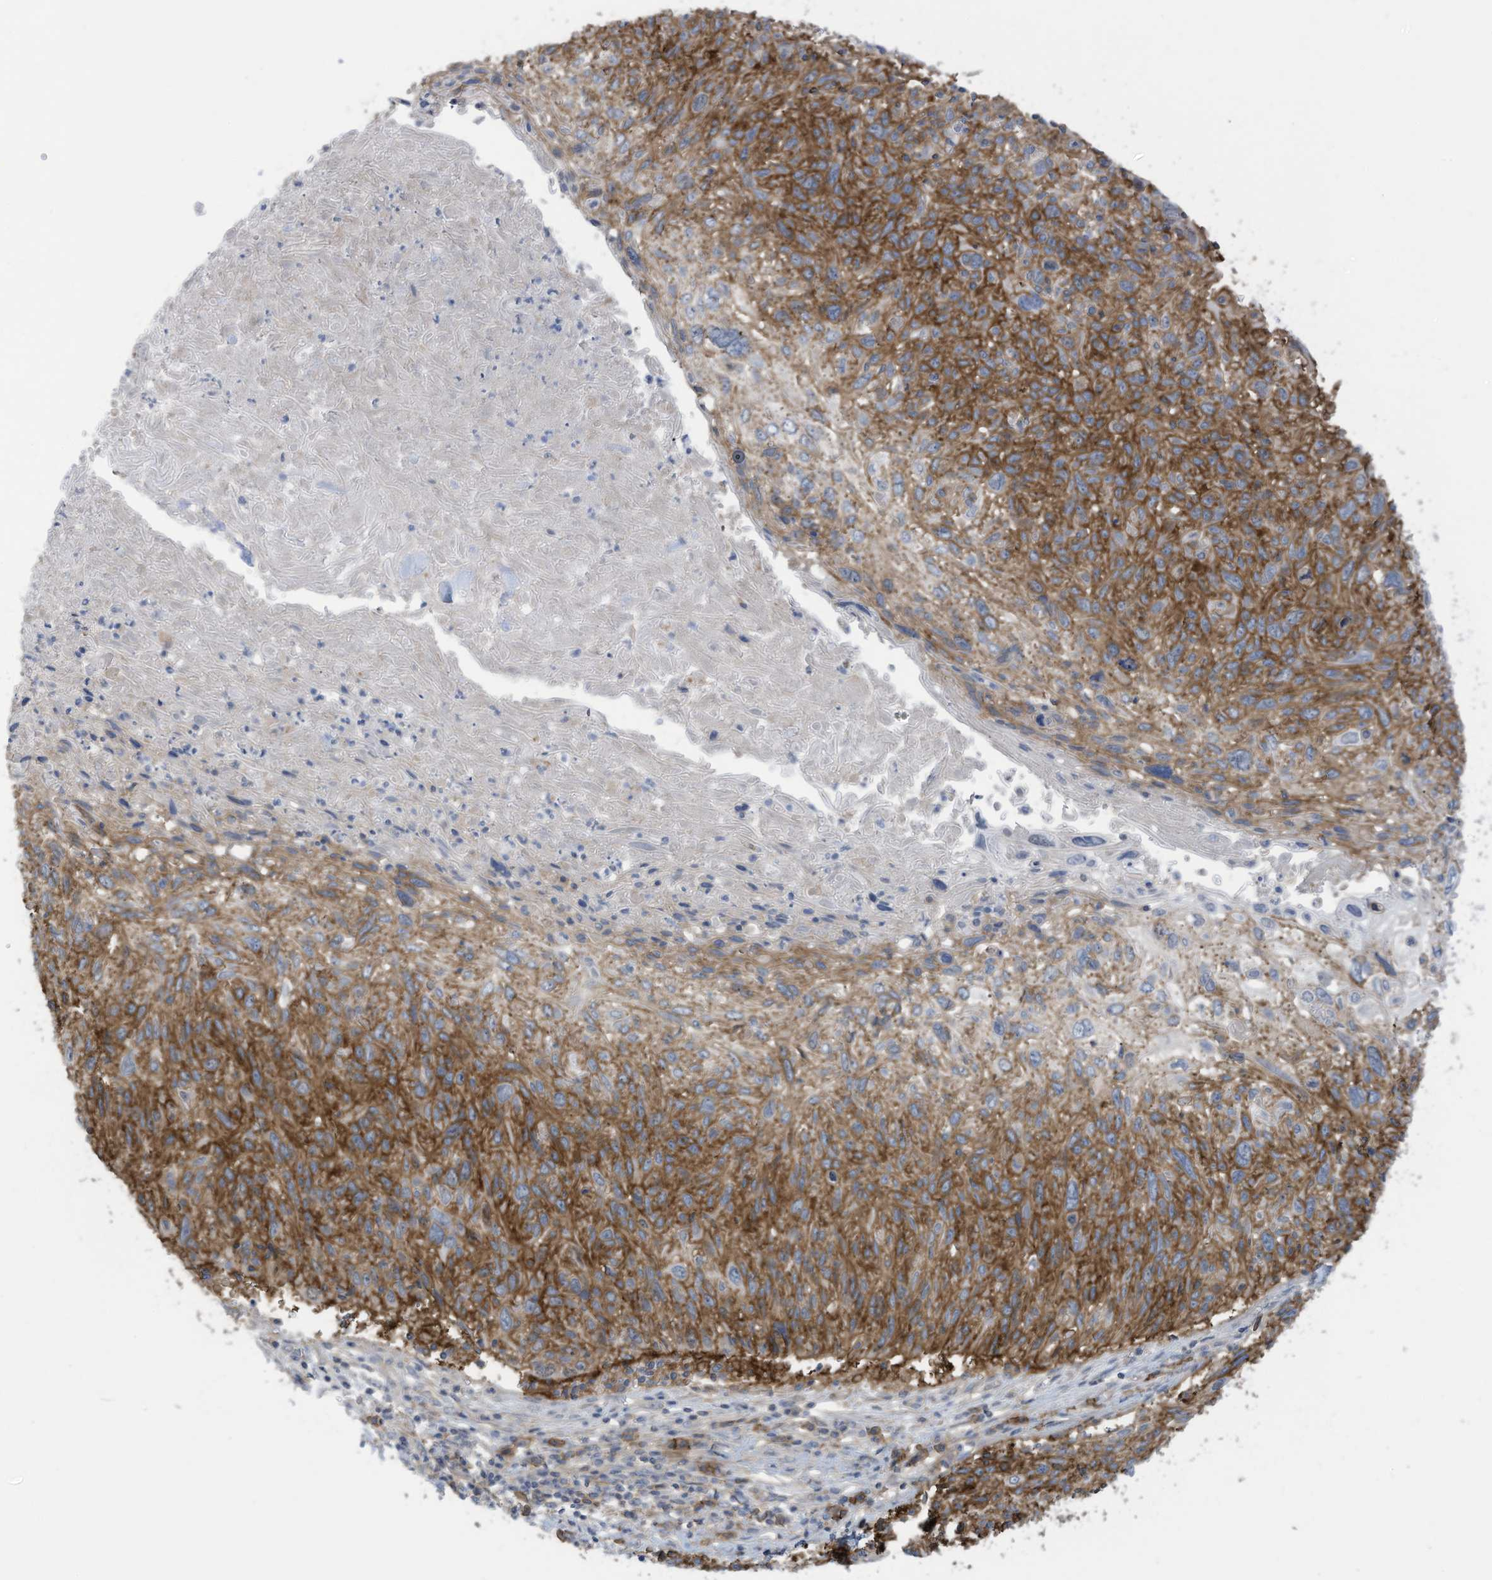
{"staining": {"intensity": "strong", "quantity": ">75%", "location": "cytoplasmic/membranous"}, "tissue": "cervical cancer", "cell_type": "Tumor cells", "image_type": "cancer", "snomed": [{"axis": "morphology", "description": "Squamous cell carcinoma, NOS"}, {"axis": "topography", "description": "Cervix"}], "caption": "Tumor cells show high levels of strong cytoplasmic/membranous expression in approximately >75% of cells in cervical cancer.", "gene": "SLC1A5", "patient": {"sex": "female", "age": 51}}